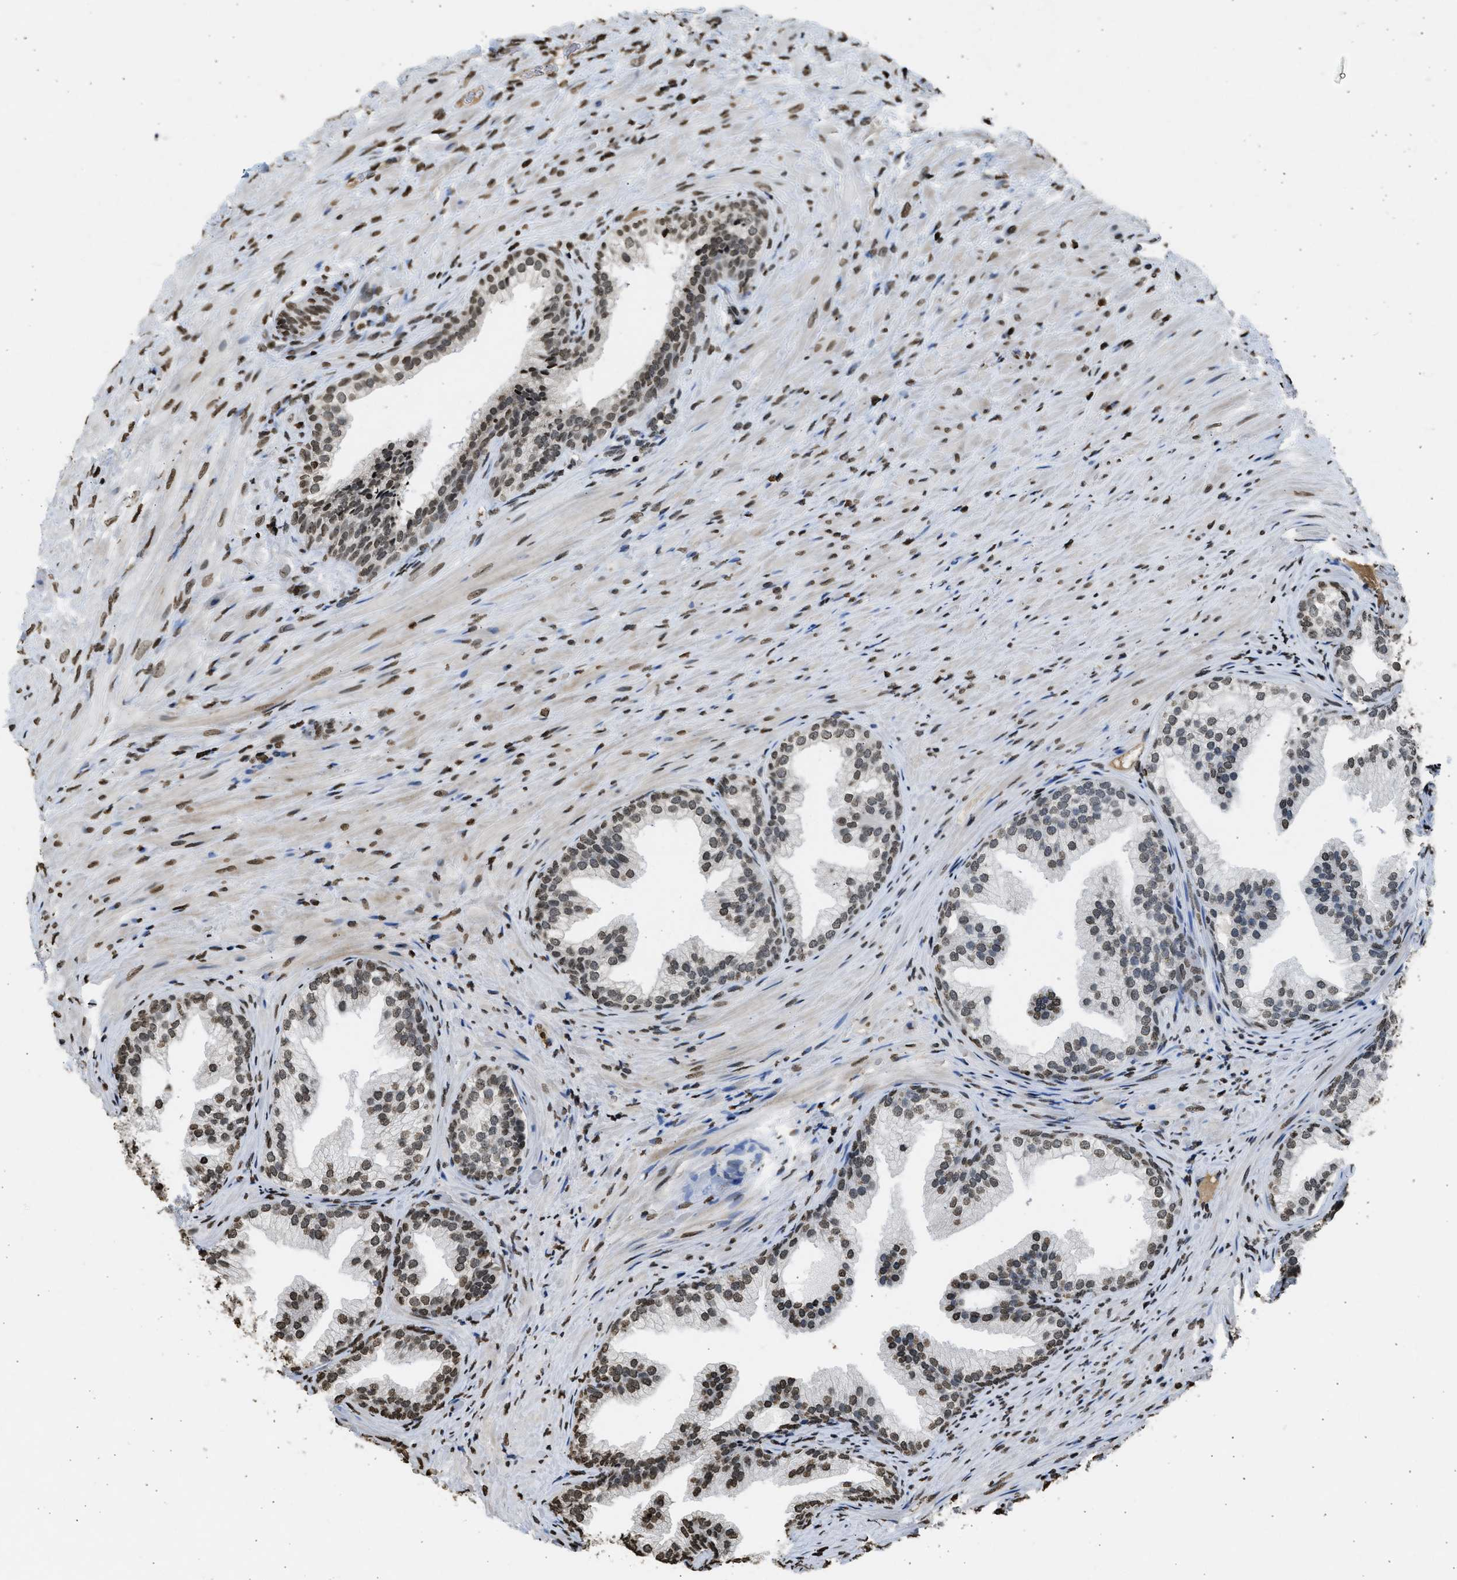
{"staining": {"intensity": "moderate", "quantity": ">75%", "location": "nuclear"}, "tissue": "prostate", "cell_type": "Glandular cells", "image_type": "normal", "snomed": [{"axis": "morphology", "description": "Normal tissue, NOS"}, {"axis": "topography", "description": "Prostate"}], "caption": "This histopathology image demonstrates immunohistochemistry staining of normal prostate, with medium moderate nuclear expression in about >75% of glandular cells.", "gene": "RRAGC", "patient": {"sex": "male", "age": 76}}